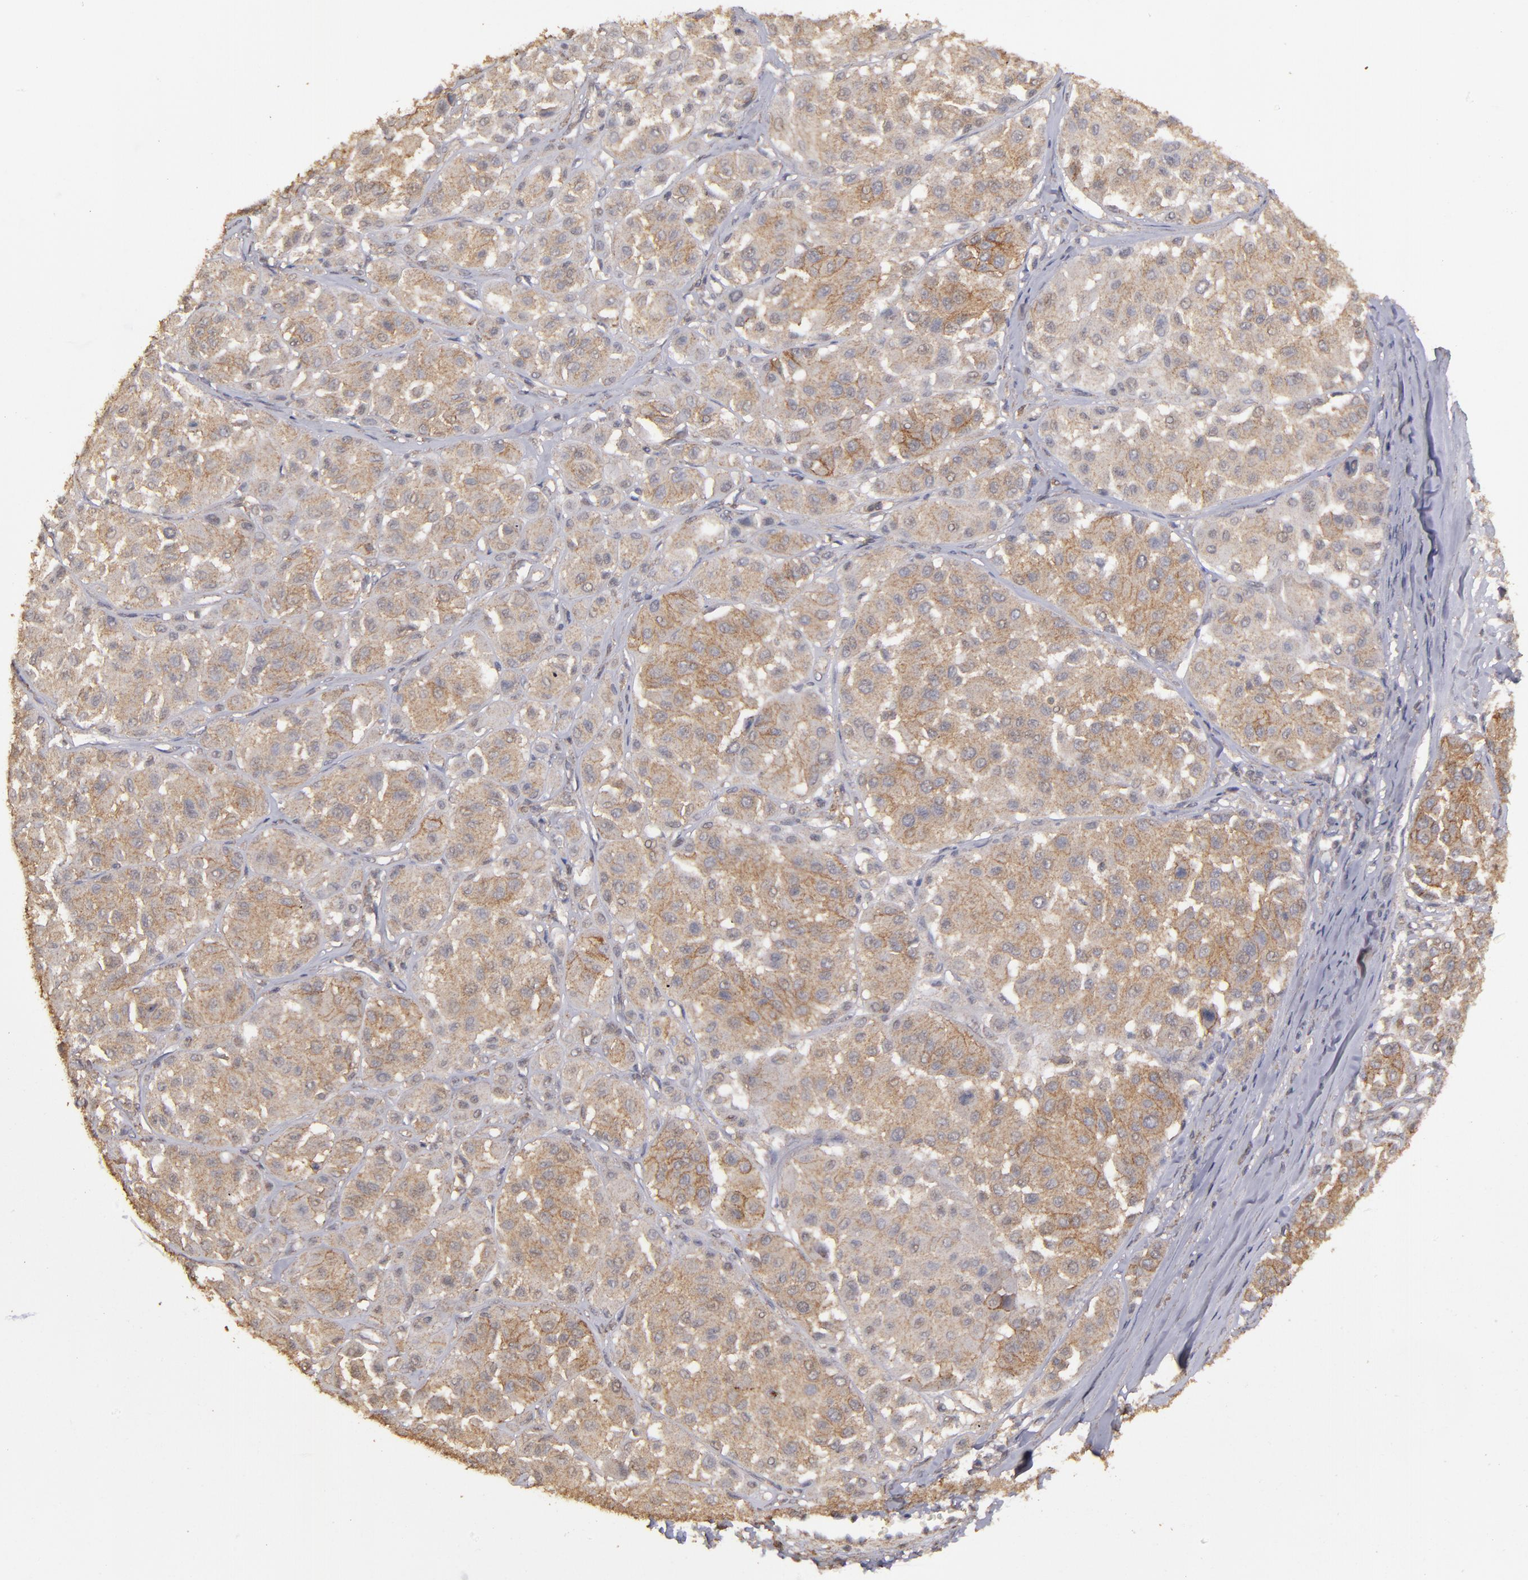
{"staining": {"intensity": "moderate", "quantity": "25%-75%", "location": "cytoplasmic/membranous"}, "tissue": "melanoma", "cell_type": "Tumor cells", "image_type": "cancer", "snomed": [{"axis": "morphology", "description": "Malignant melanoma, Metastatic site"}, {"axis": "topography", "description": "Soft tissue"}], "caption": "Immunohistochemical staining of human malignant melanoma (metastatic site) exhibits medium levels of moderate cytoplasmic/membranous protein positivity in about 25%-75% of tumor cells.", "gene": "FAT1", "patient": {"sex": "male", "age": 41}}